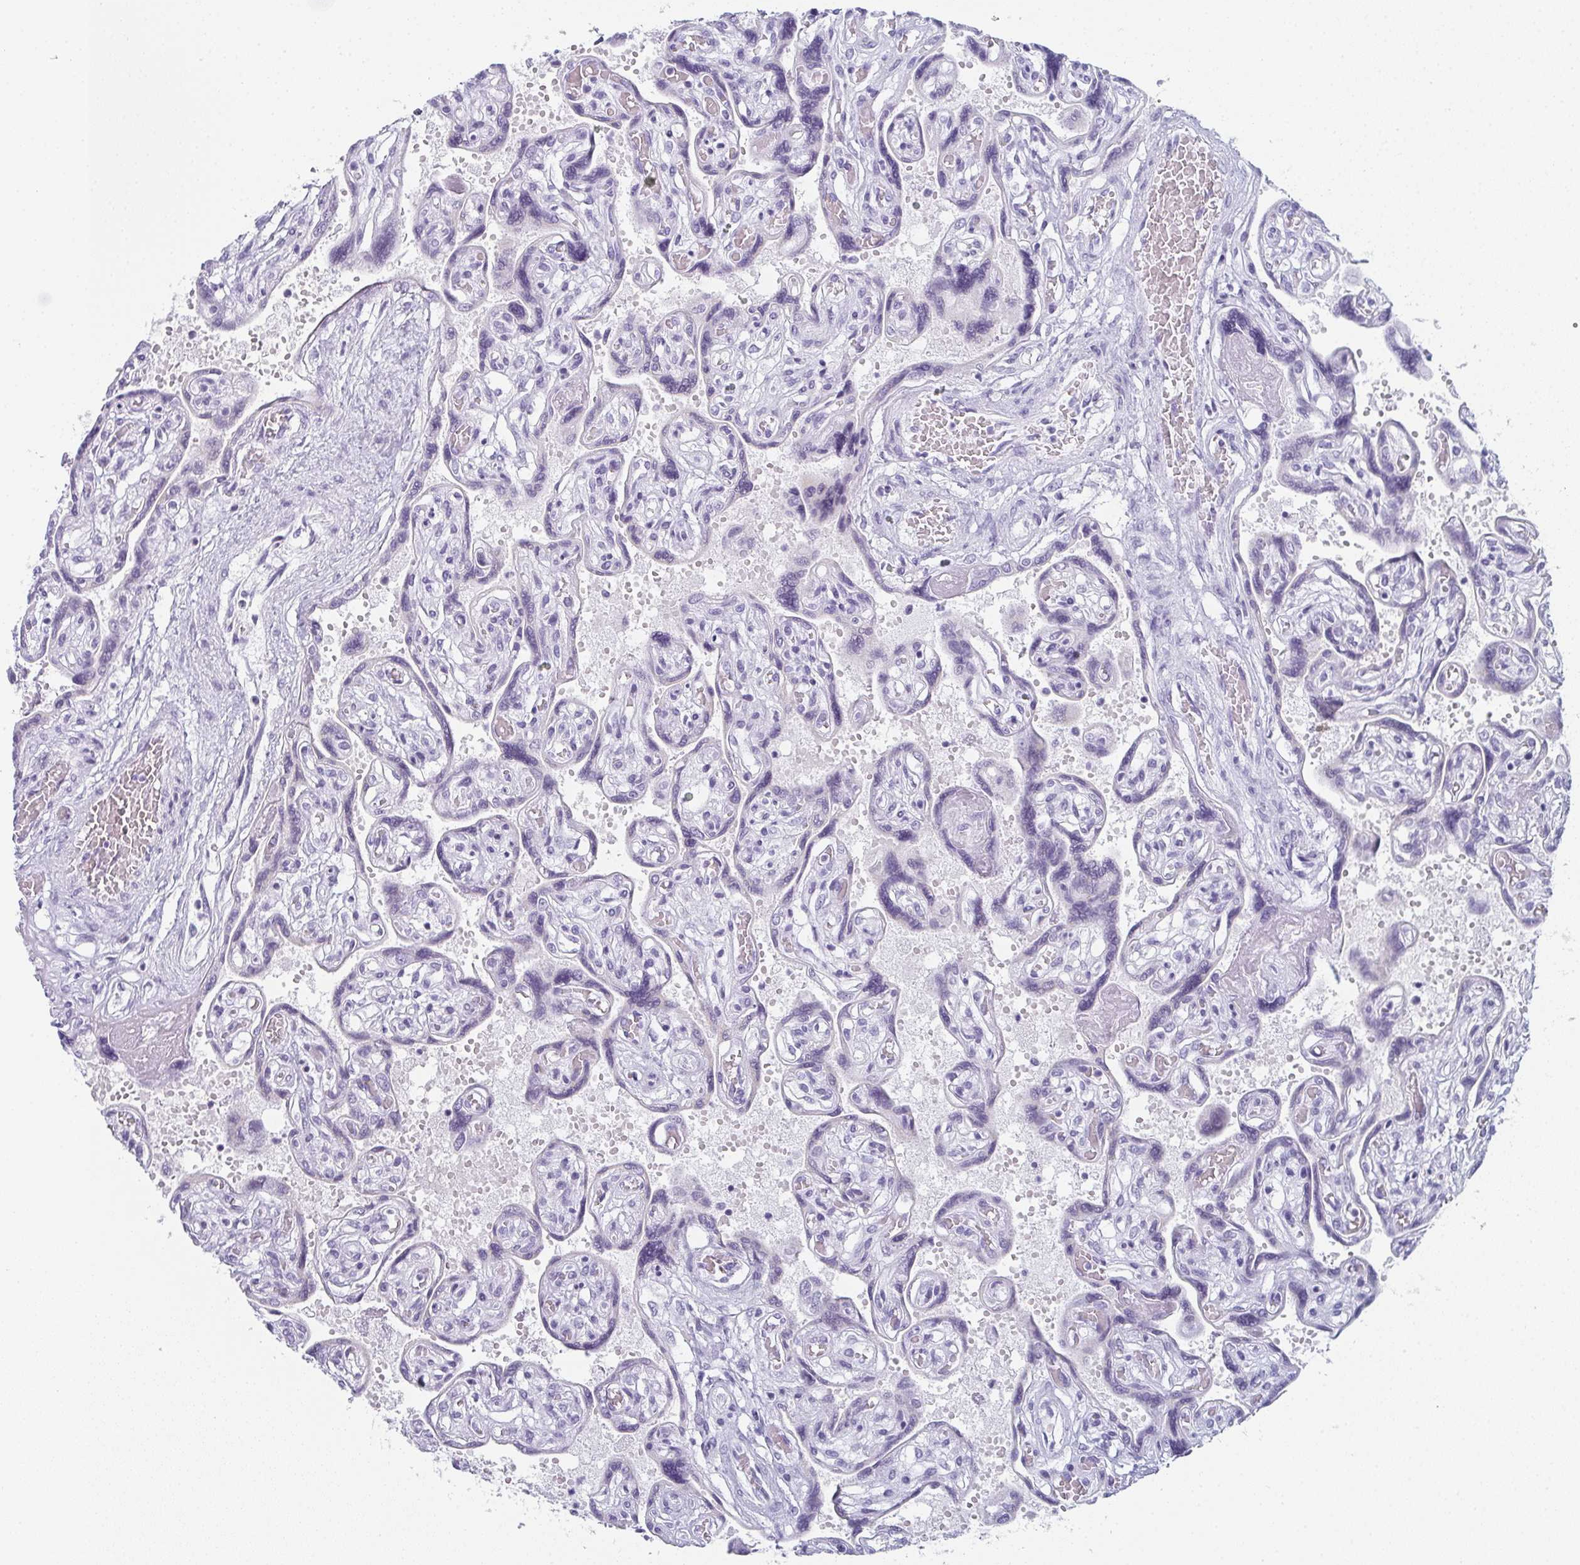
{"staining": {"intensity": "negative", "quantity": "none", "location": "none"}, "tissue": "placenta", "cell_type": "Decidual cells", "image_type": "normal", "snomed": [{"axis": "morphology", "description": "Normal tissue, NOS"}, {"axis": "topography", "description": "Placenta"}], "caption": "Immunohistochemistry histopathology image of normal placenta: placenta stained with DAB (3,3'-diaminobenzidine) reveals no significant protein expression in decidual cells.", "gene": "PYCR3", "patient": {"sex": "female", "age": 32}}